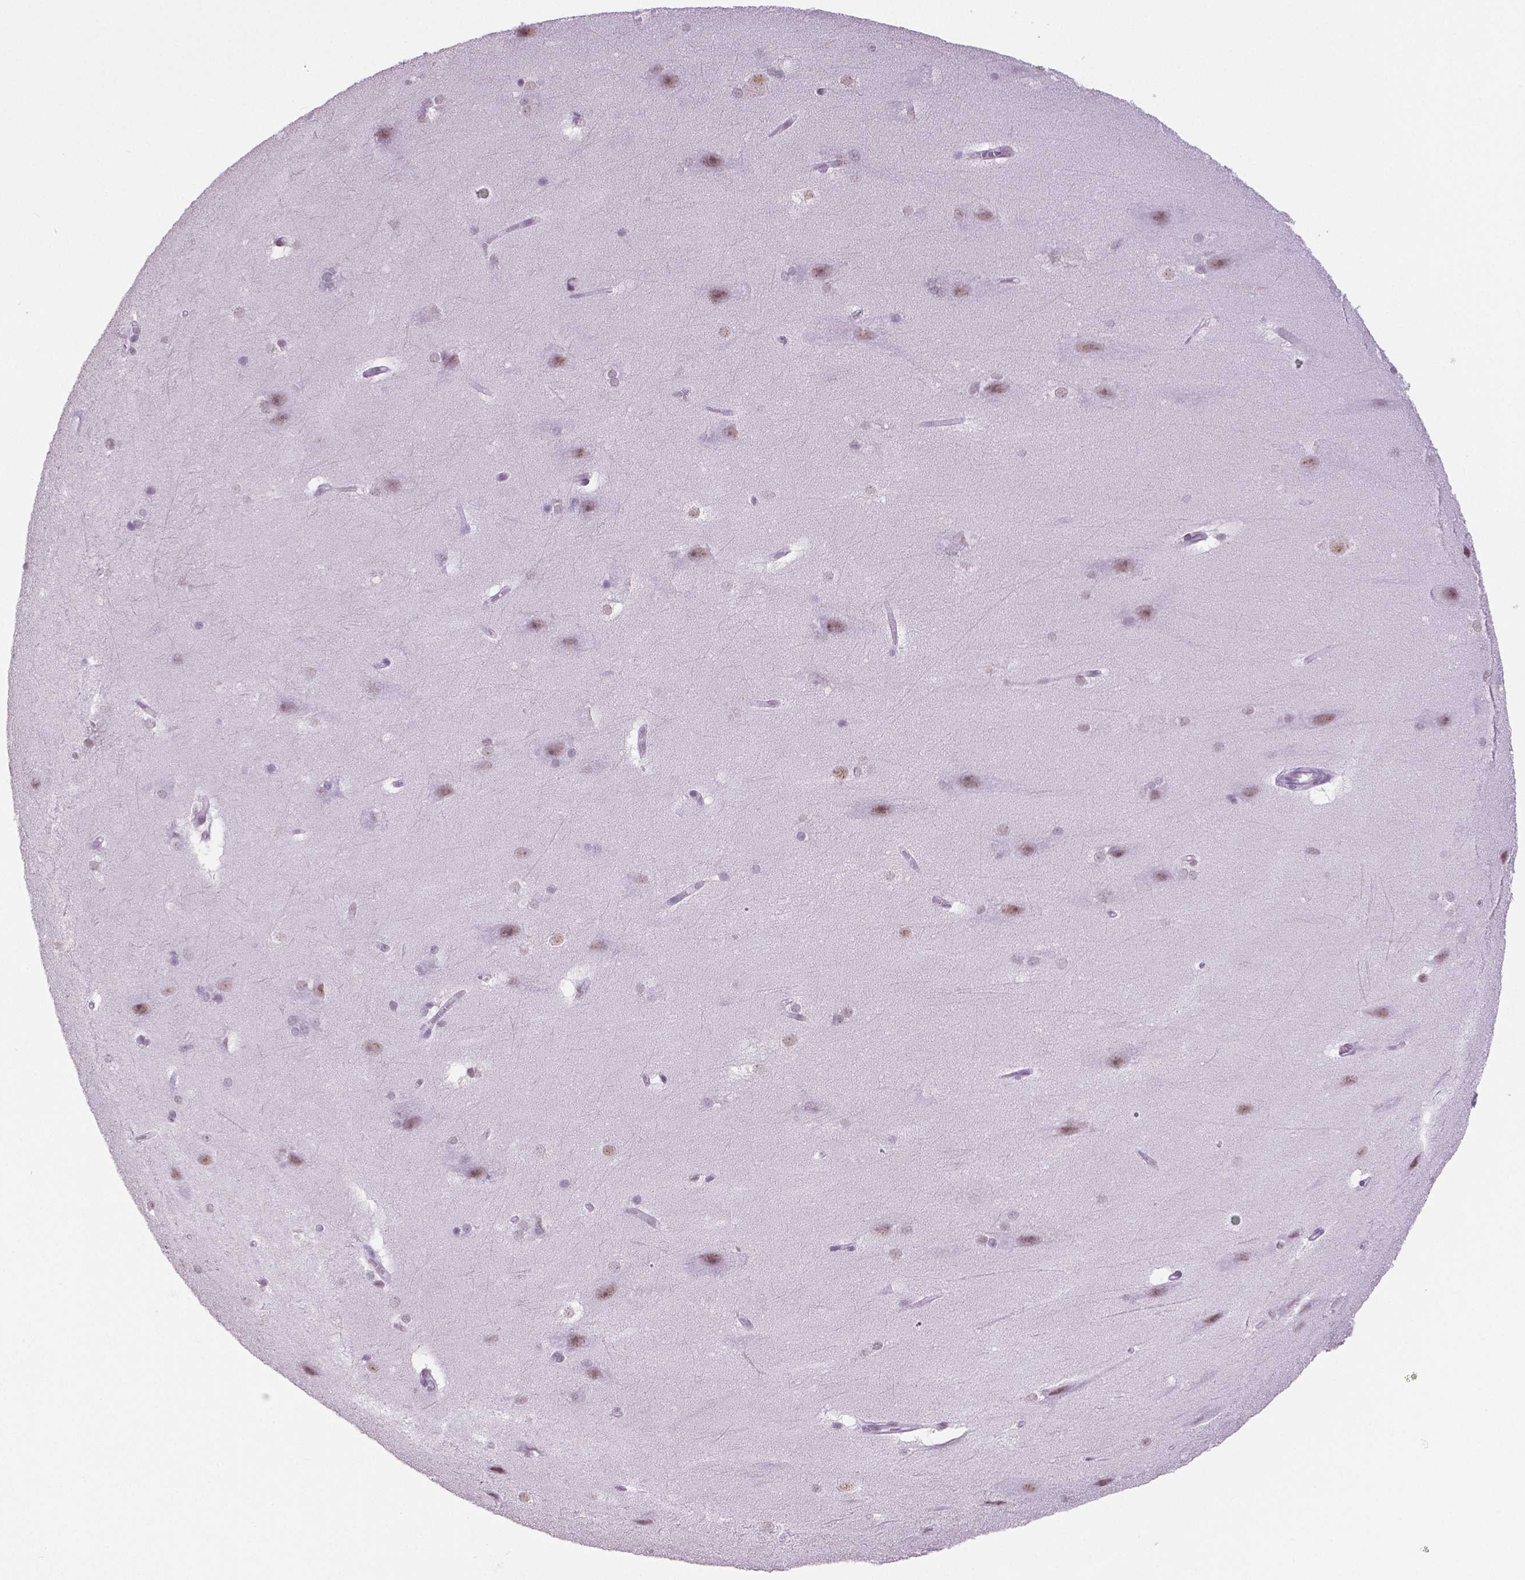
{"staining": {"intensity": "negative", "quantity": "none", "location": "none"}, "tissue": "hippocampus", "cell_type": "Glial cells", "image_type": "normal", "snomed": [{"axis": "morphology", "description": "Normal tissue, NOS"}, {"axis": "topography", "description": "Cerebral cortex"}, {"axis": "topography", "description": "Hippocampus"}], "caption": "Immunohistochemistry of normal human hippocampus demonstrates no positivity in glial cells.", "gene": "IGF2BP1", "patient": {"sex": "female", "age": 19}}